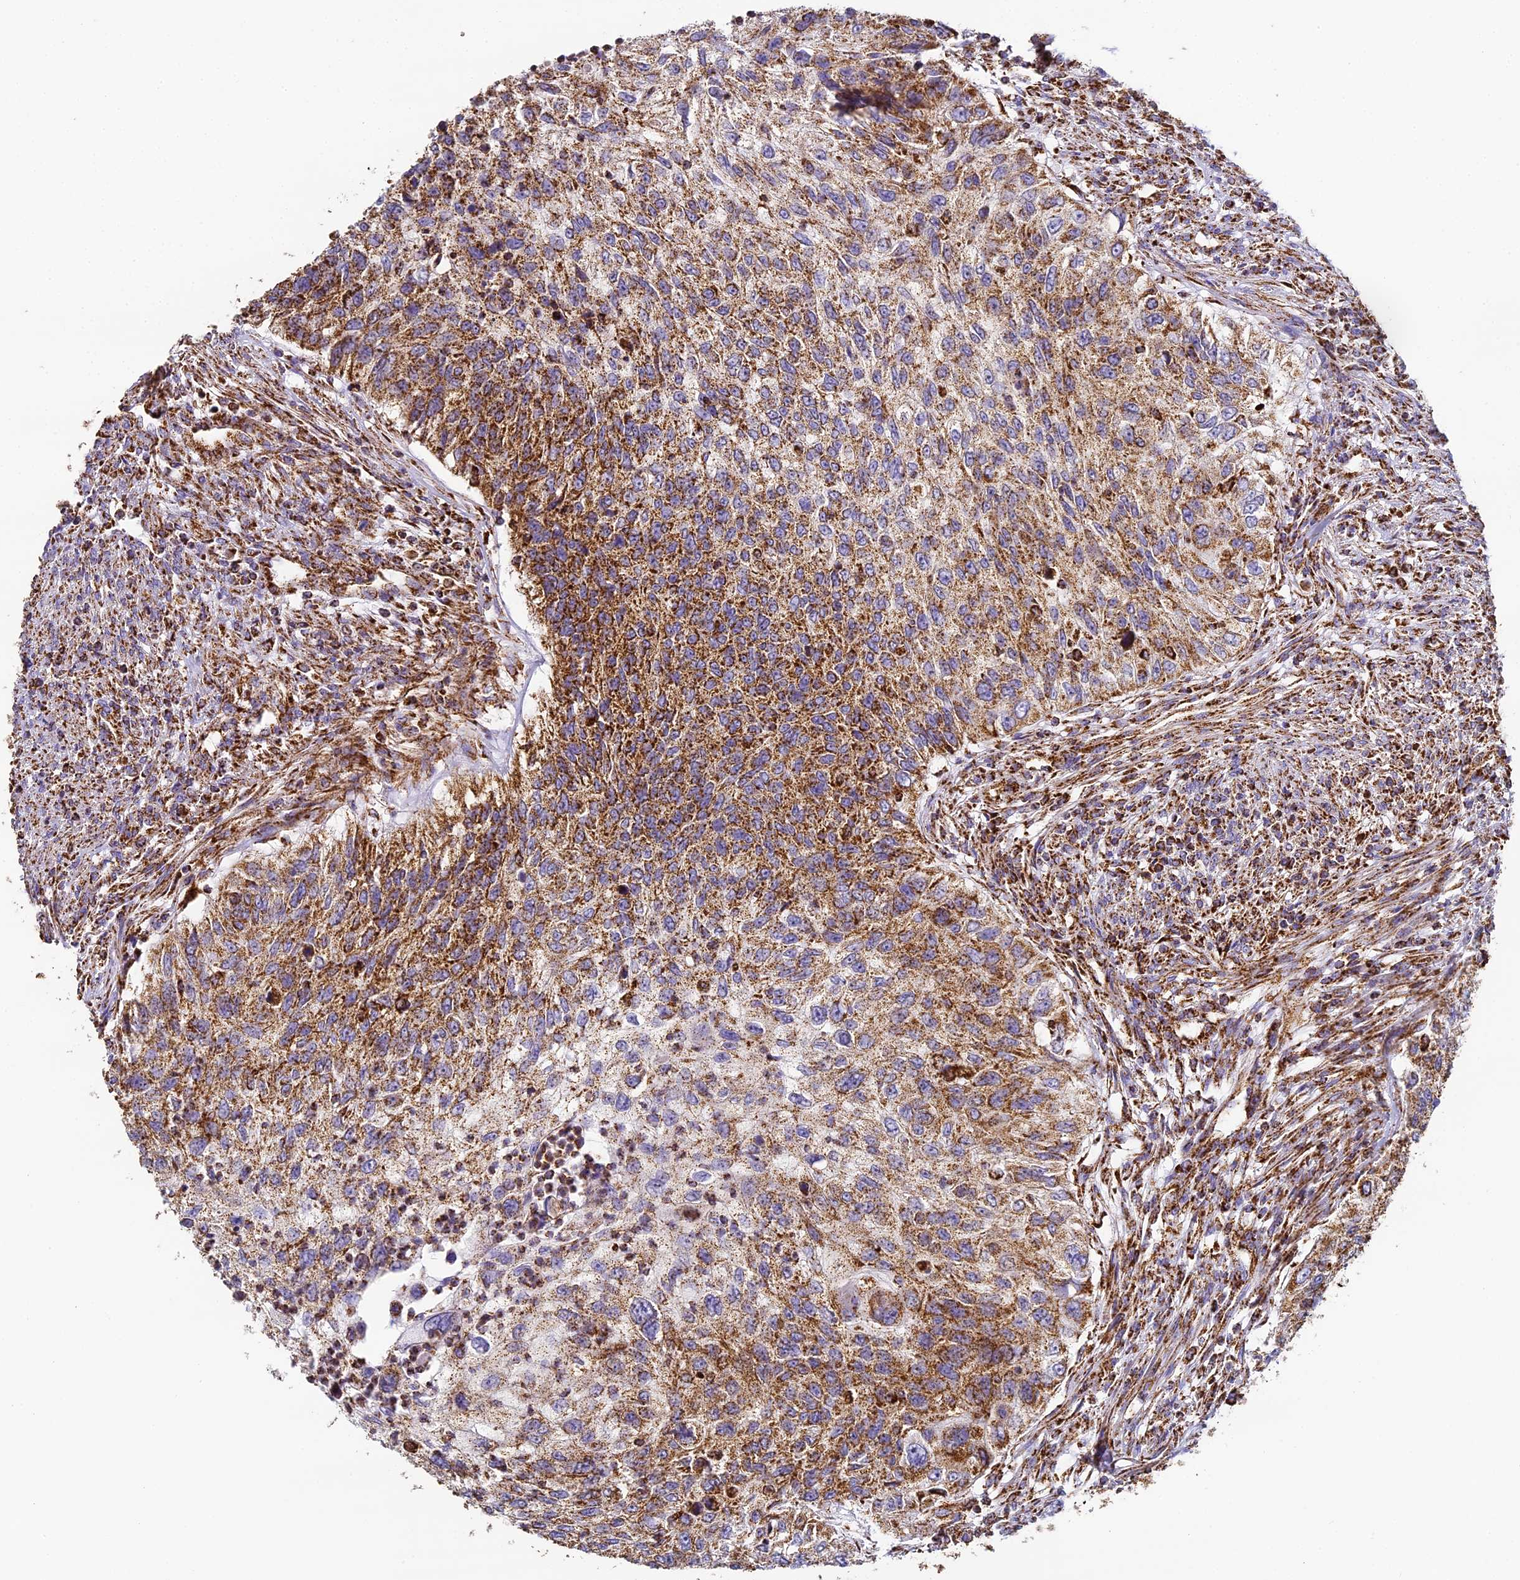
{"staining": {"intensity": "moderate", "quantity": ">75%", "location": "cytoplasmic/membranous"}, "tissue": "urothelial cancer", "cell_type": "Tumor cells", "image_type": "cancer", "snomed": [{"axis": "morphology", "description": "Urothelial carcinoma, High grade"}, {"axis": "topography", "description": "Urinary bladder"}], "caption": "Approximately >75% of tumor cells in urothelial cancer display moderate cytoplasmic/membranous protein positivity as visualized by brown immunohistochemical staining.", "gene": "STK17A", "patient": {"sex": "female", "age": 60}}